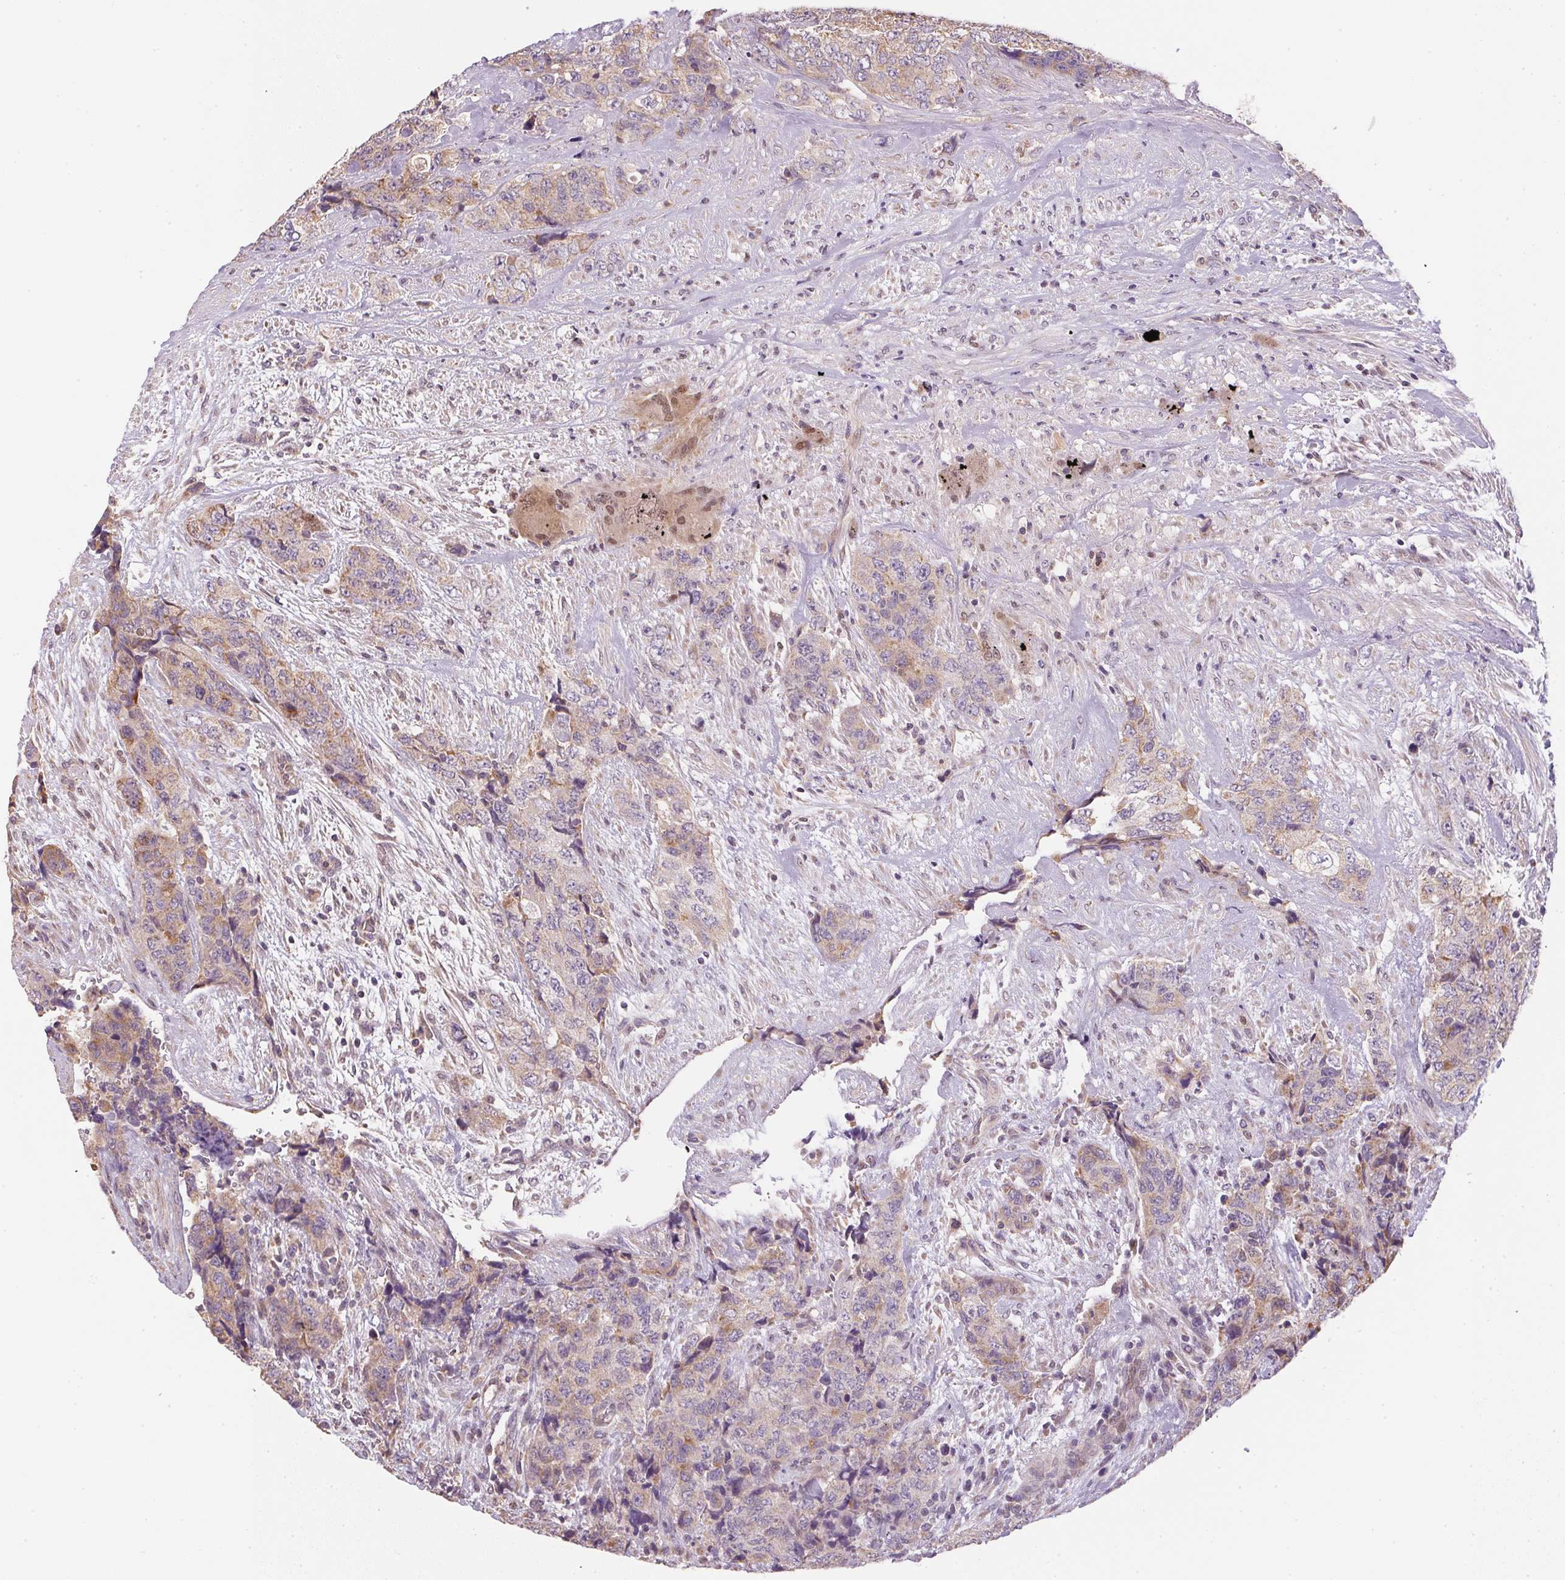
{"staining": {"intensity": "weak", "quantity": ">75%", "location": "cytoplasmic/membranous,nuclear"}, "tissue": "urothelial cancer", "cell_type": "Tumor cells", "image_type": "cancer", "snomed": [{"axis": "morphology", "description": "Urothelial carcinoma, High grade"}, {"axis": "topography", "description": "Urinary bladder"}], "caption": "A brown stain highlights weak cytoplasmic/membranous and nuclear staining of a protein in human high-grade urothelial carcinoma tumor cells. Using DAB (3,3'-diaminobenzidine) (brown) and hematoxylin (blue) stains, captured at high magnification using brightfield microscopy.", "gene": "SC5D", "patient": {"sex": "female", "age": 78}}